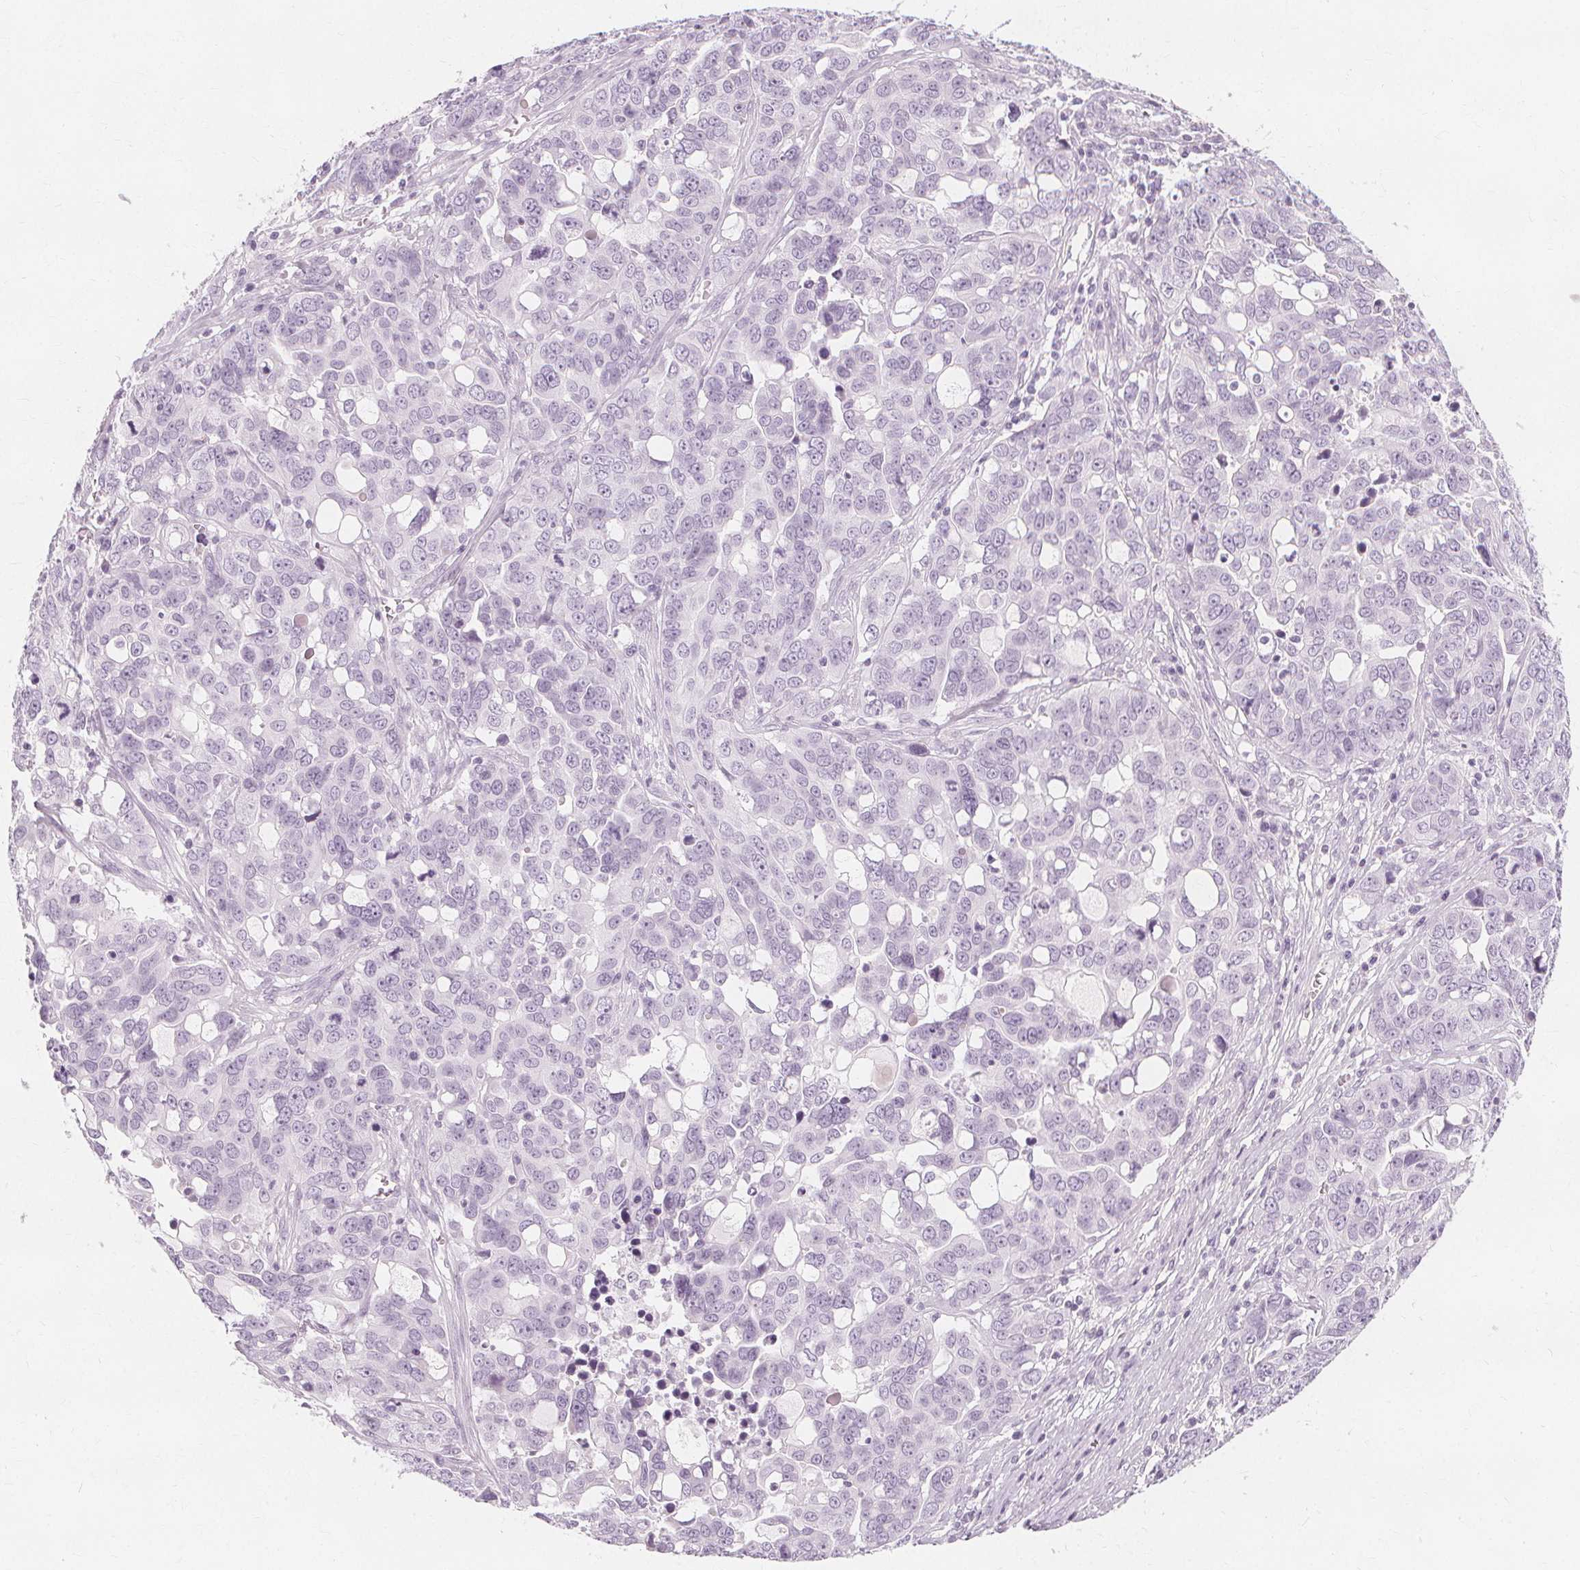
{"staining": {"intensity": "negative", "quantity": "none", "location": "none"}, "tissue": "ovarian cancer", "cell_type": "Tumor cells", "image_type": "cancer", "snomed": [{"axis": "morphology", "description": "Carcinoma, endometroid"}, {"axis": "topography", "description": "Ovary"}], "caption": "Immunohistochemical staining of endometroid carcinoma (ovarian) demonstrates no significant positivity in tumor cells. (DAB (3,3'-diaminobenzidine) IHC with hematoxylin counter stain).", "gene": "TFF1", "patient": {"sex": "female", "age": 78}}